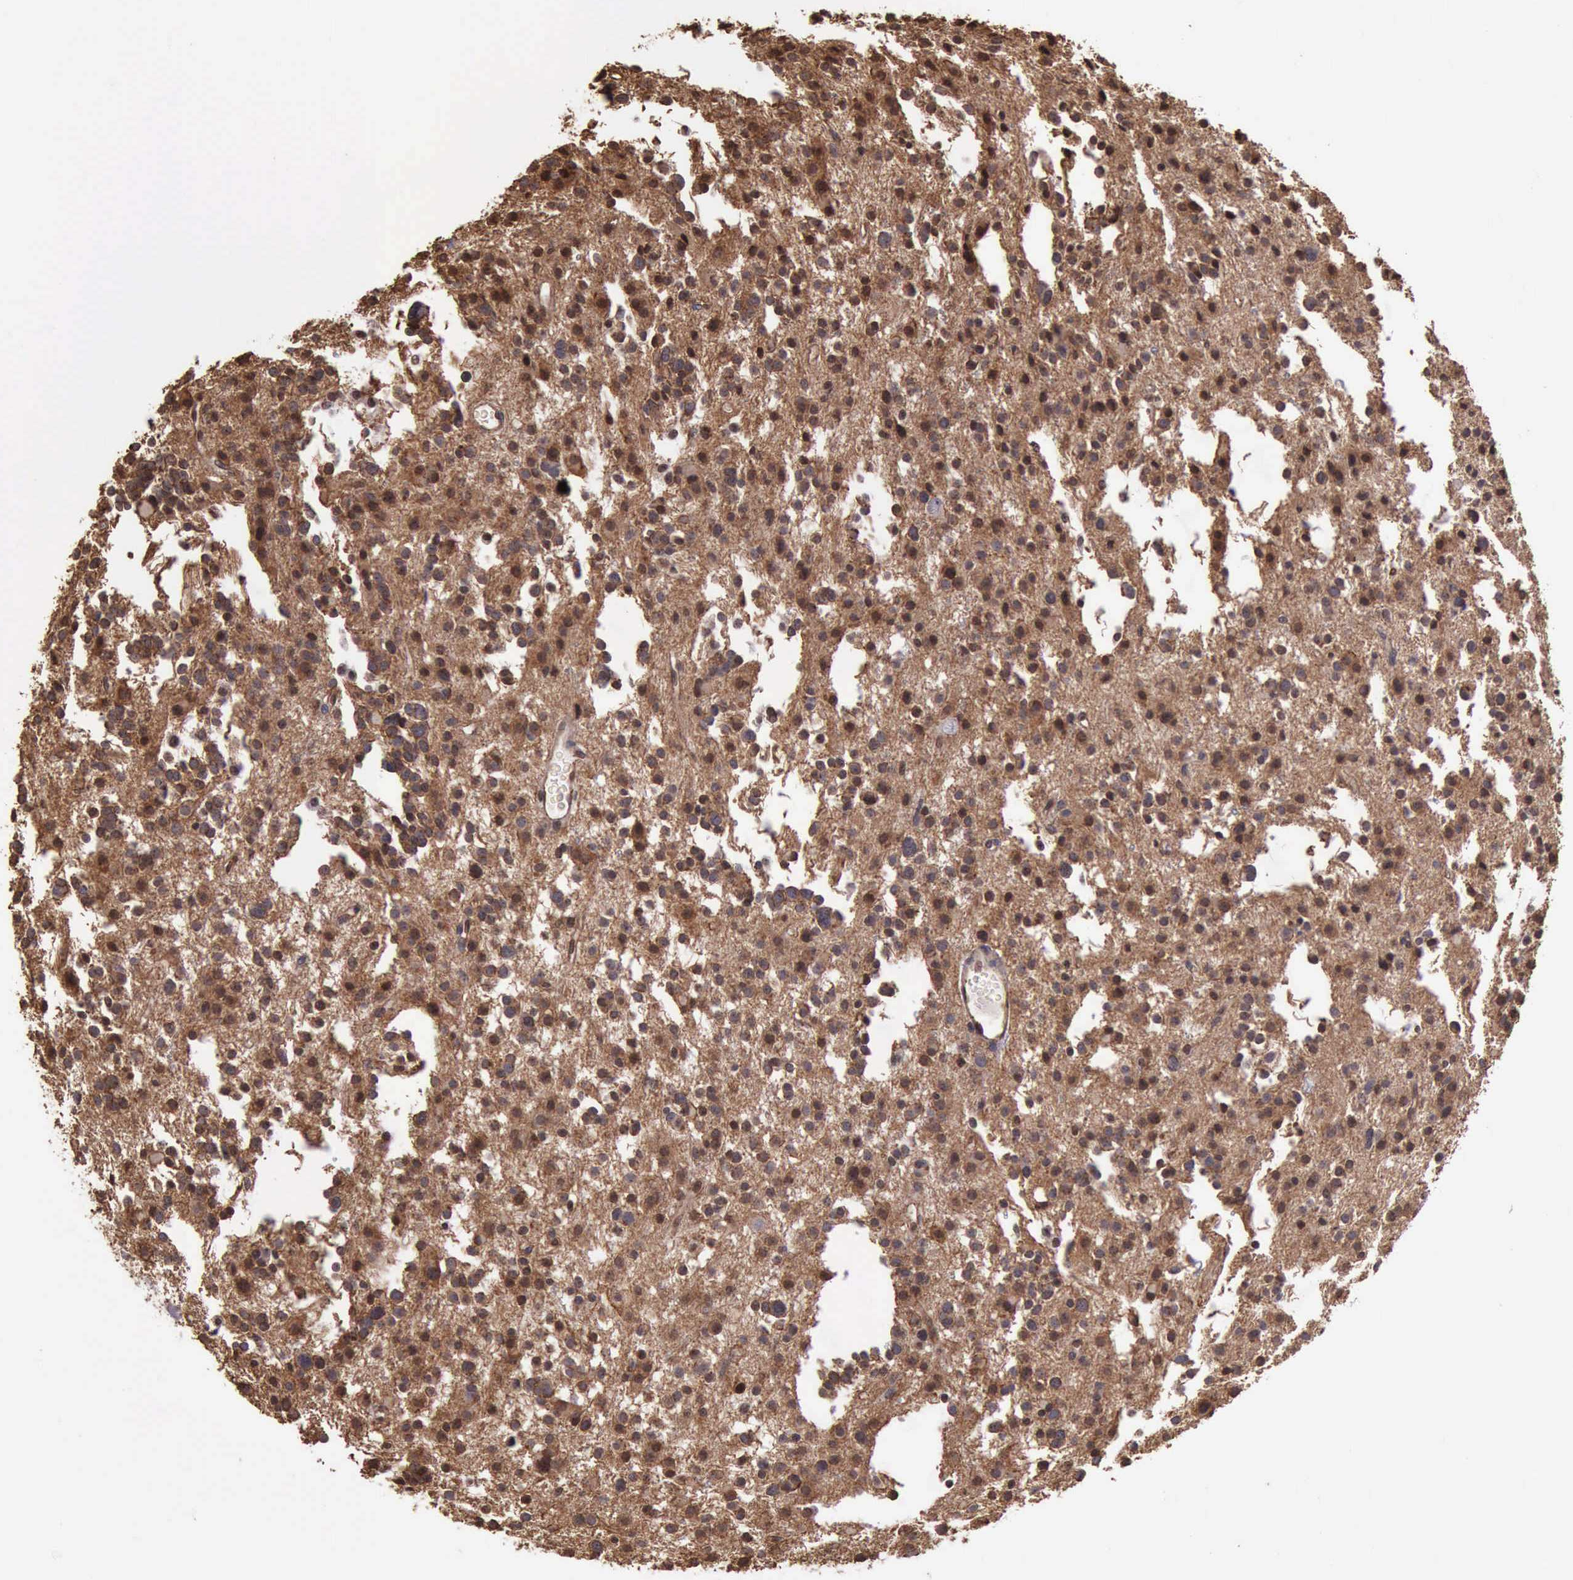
{"staining": {"intensity": "moderate", "quantity": ">75%", "location": "cytoplasmic/membranous,nuclear"}, "tissue": "glioma", "cell_type": "Tumor cells", "image_type": "cancer", "snomed": [{"axis": "morphology", "description": "Glioma, malignant, Low grade"}, {"axis": "topography", "description": "Brain"}], "caption": "Immunohistochemistry image of malignant low-grade glioma stained for a protein (brown), which demonstrates medium levels of moderate cytoplasmic/membranous and nuclear expression in approximately >75% of tumor cells.", "gene": "CTNNB1", "patient": {"sex": "female", "age": 36}}